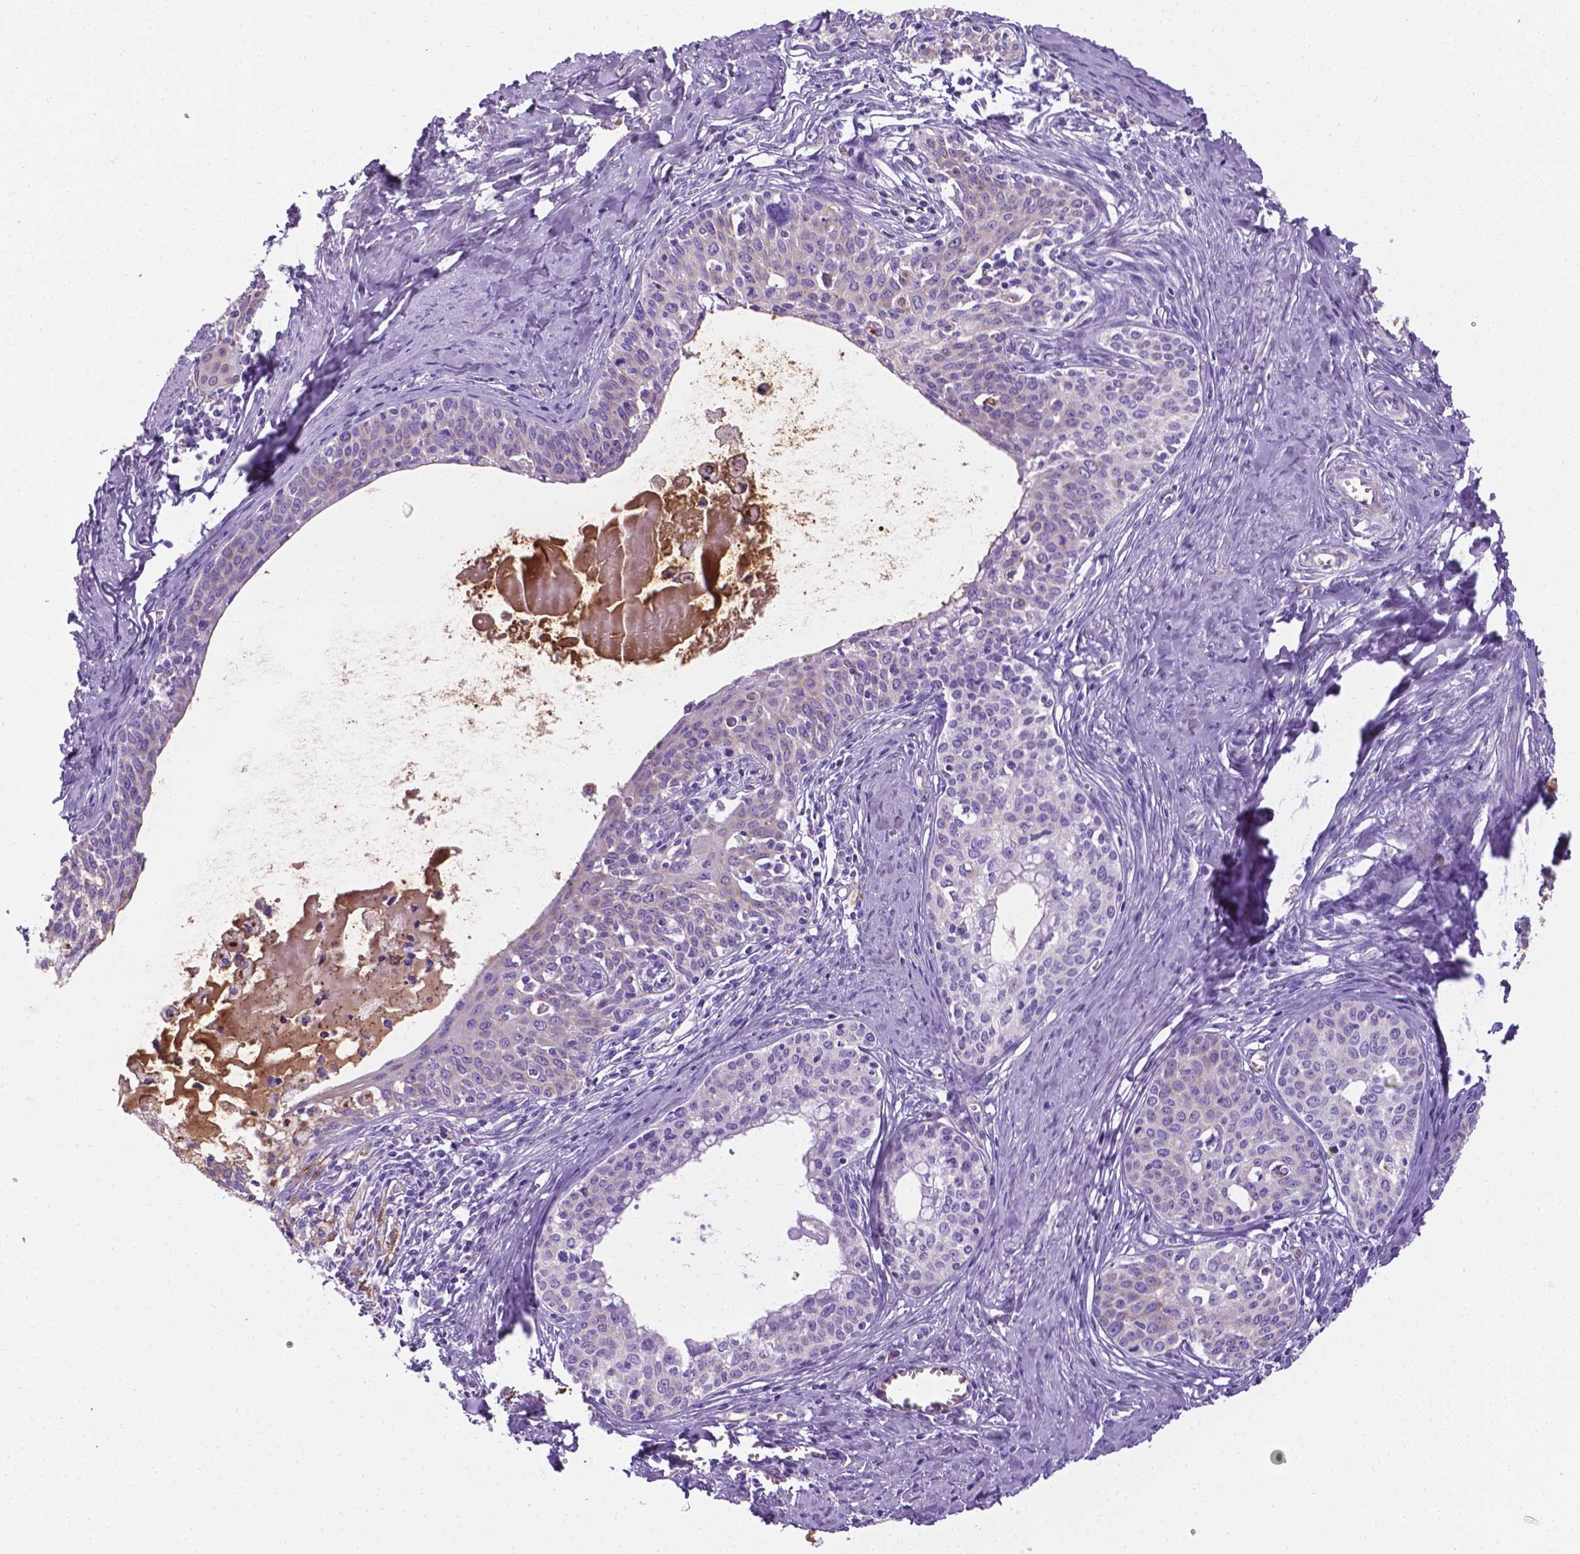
{"staining": {"intensity": "negative", "quantity": "none", "location": "none"}, "tissue": "cervical cancer", "cell_type": "Tumor cells", "image_type": "cancer", "snomed": [{"axis": "morphology", "description": "Squamous cell carcinoma, NOS"}, {"axis": "morphology", "description": "Adenocarcinoma, NOS"}, {"axis": "topography", "description": "Cervix"}], "caption": "This is an IHC image of human cervical cancer (adenocarcinoma). There is no positivity in tumor cells.", "gene": "APOE", "patient": {"sex": "female", "age": 52}}